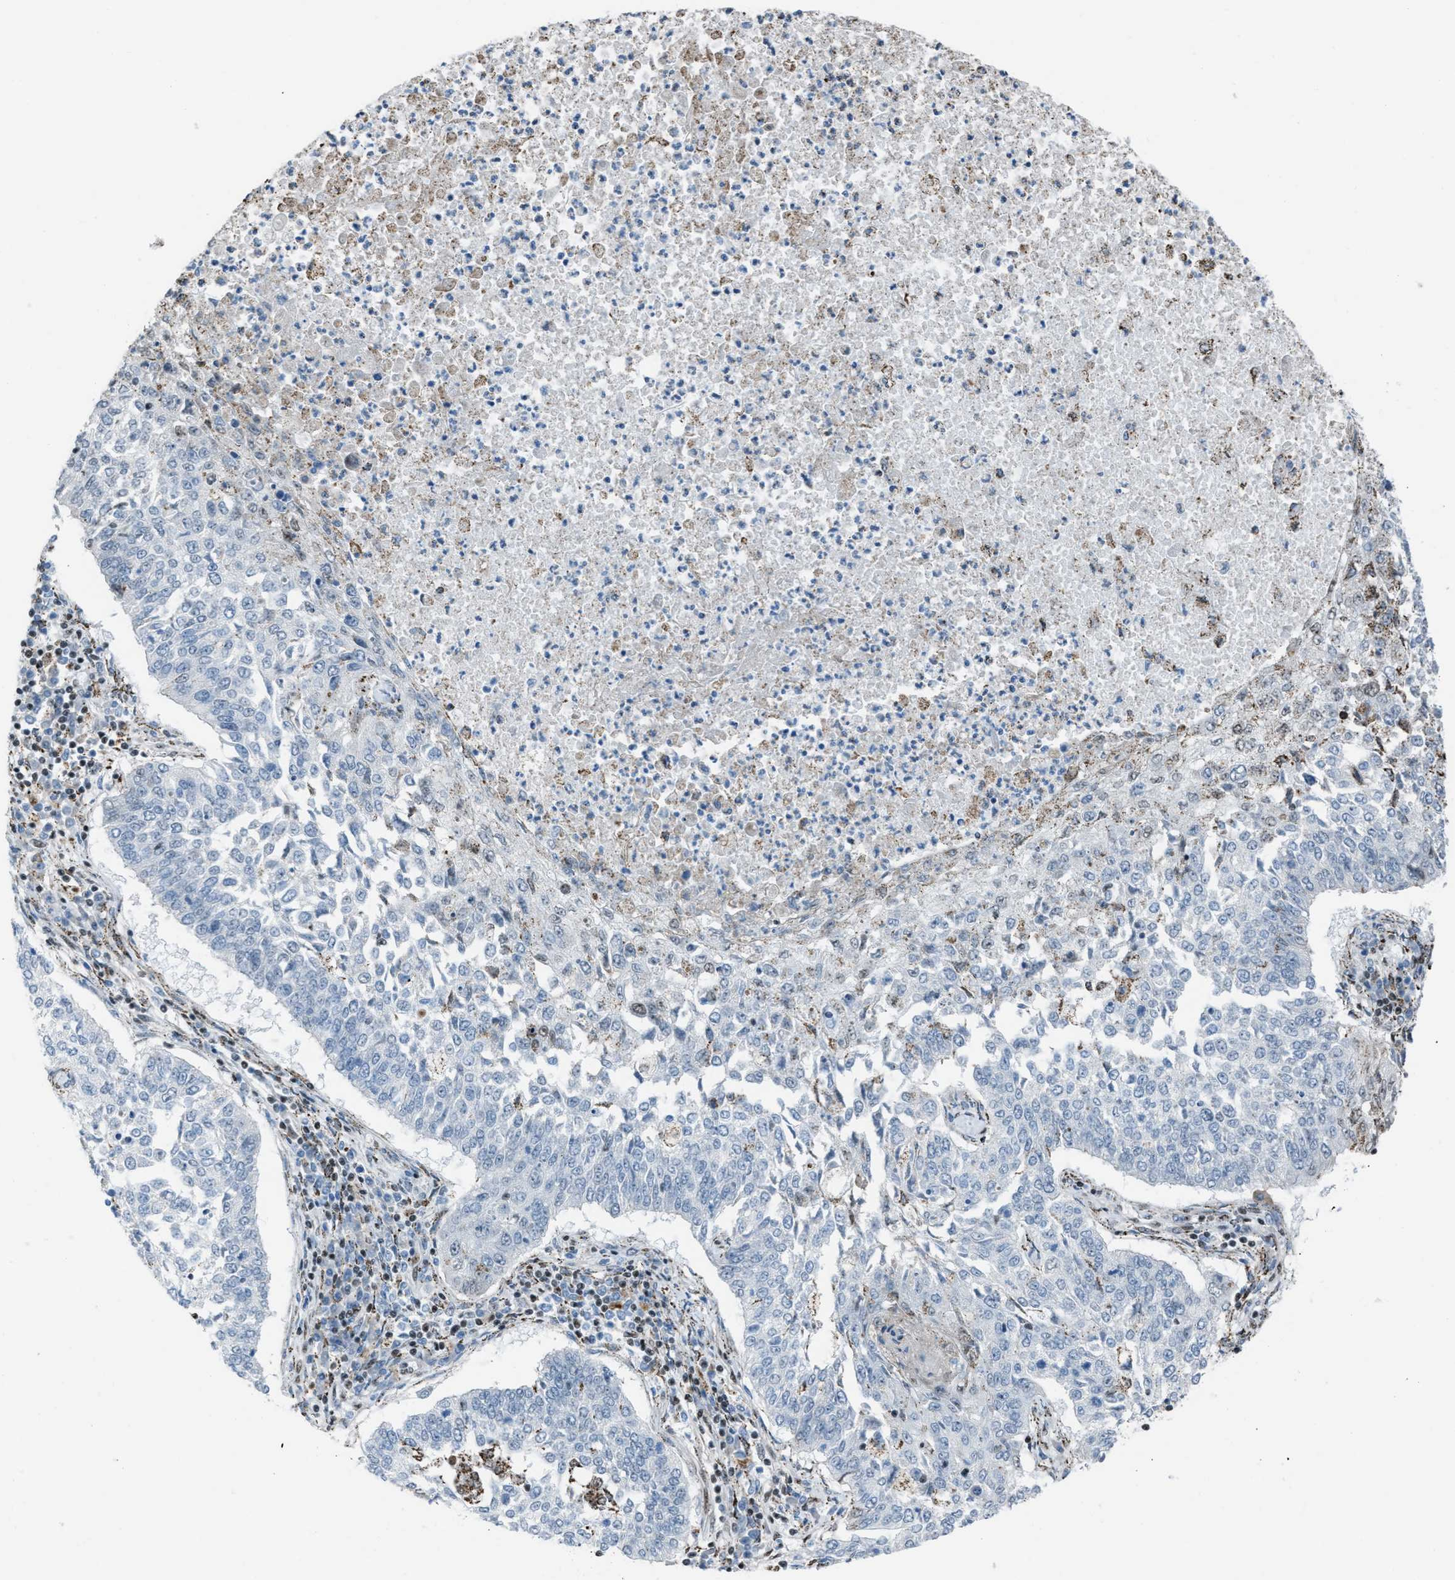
{"staining": {"intensity": "negative", "quantity": "none", "location": "none"}, "tissue": "lung cancer", "cell_type": "Tumor cells", "image_type": "cancer", "snomed": [{"axis": "morphology", "description": "Normal tissue, NOS"}, {"axis": "morphology", "description": "Squamous cell carcinoma, NOS"}, {"axis": "topography", "description": "Cartilage tissue"}, {"axis": "topography", "description": "Bronchus"}, {"axis": "topography", "description": "Lung"}], "caption": "Tumor cells are negative for protein expression in human squamous cell carcinoma (lung). (Brightfield microscopy of DAB IHC at high magnification).", "gene": "SLFN5", "patient": {"sex": "female", "age": 49}}